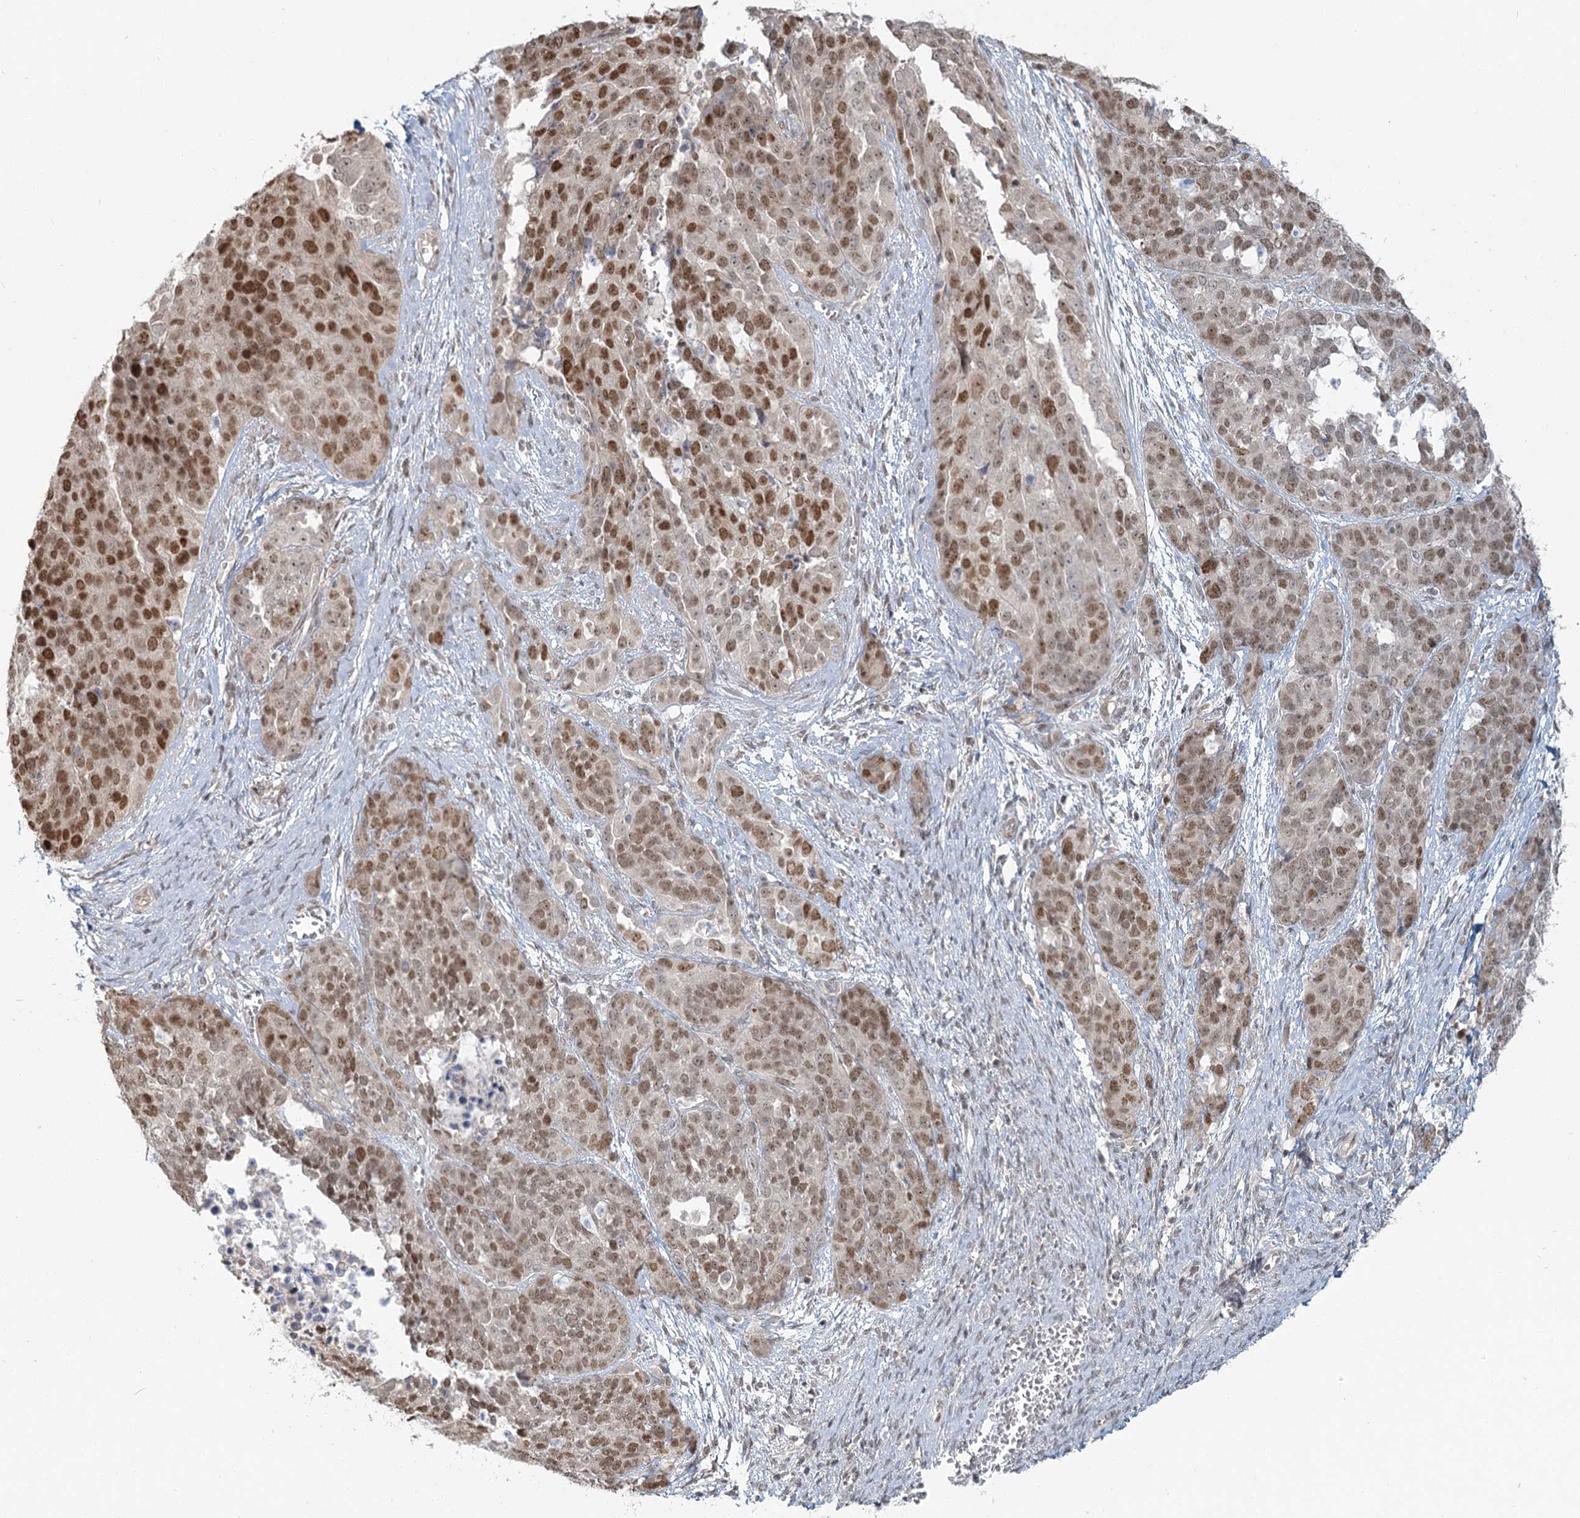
{"staining": {"intensity": "moderate", "quantity": ">75%", "location": "nuclear"}, "tissue": "ovarian cancer", "cell_type": "Tumor cells", "image_type": "cancer", "snomed": [{"axis": "morphology", "description": "Cystadenocarcinoma, serous, NOS"}, {"axis": "topography", "description": "Ovary"}], "caption": "Protein staining of serous cystadenocarcinoma (ovarian) tissue displays moderate nuclear expression in approximately >75% of tumor cells.", "gene": "R3HCC1L", "patient": {"sex": "female", "age": 44}}